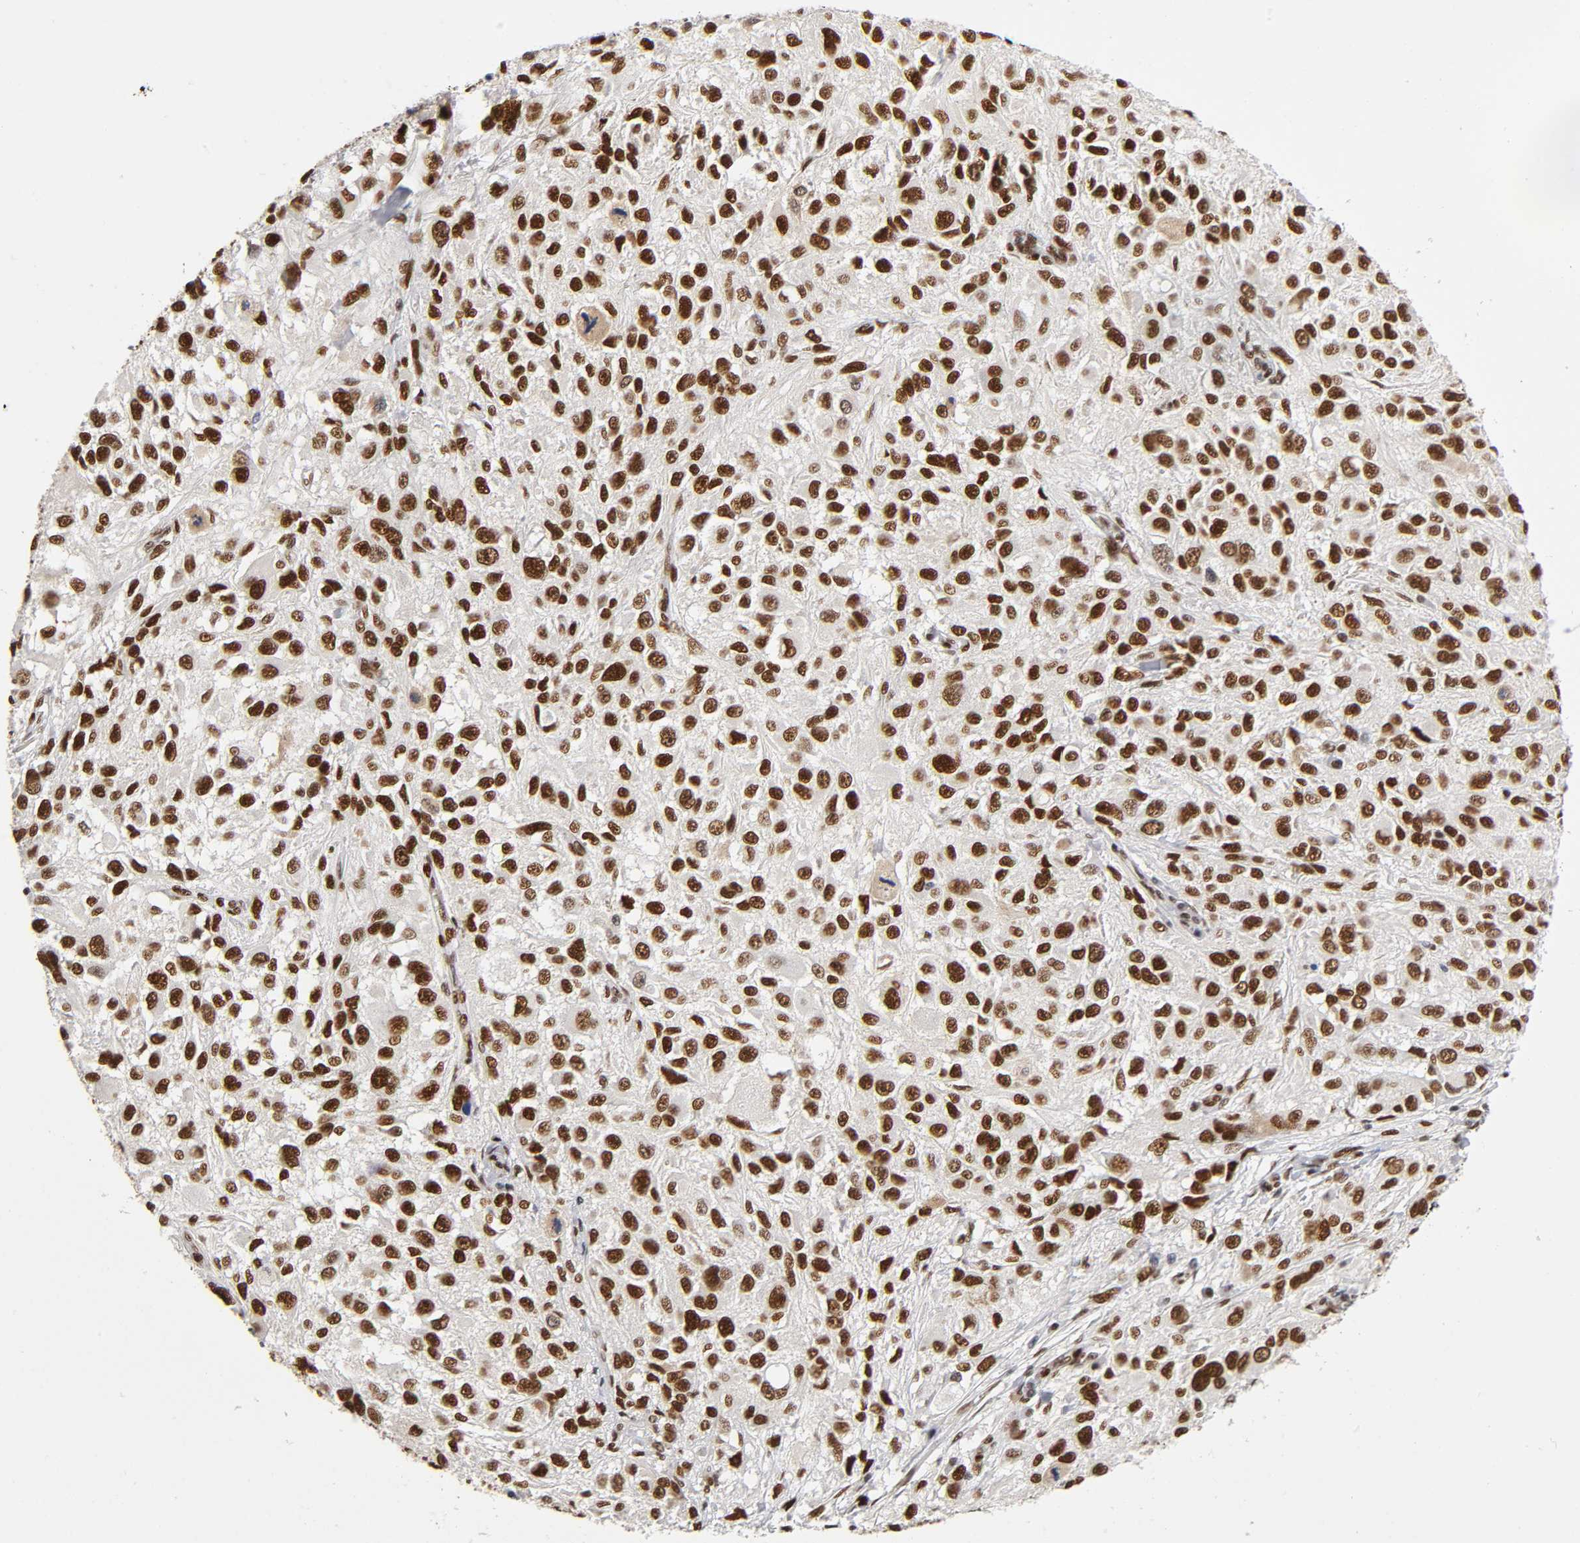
{"staining": {"intensity": "strong", "quantity": ">75%", "location": "nuclear"}, "tissue": "melanoma", "cell_type": "Tumor cells", "image_type": "cancer", "snomed": [{"axis": "morphology", "description": "Necrosis, NOS"}, {"axis": "morphology", "description": "Malignant melanoma, NOS"}, {"axis": "topography", "description": "Skin"}], "caption": "Tumor cells show strong nuclear staining in approximately >75% of cells in malignant melanoma.", "gene": "NR3C1", "patient": {"sex": "female", "age": 87}}